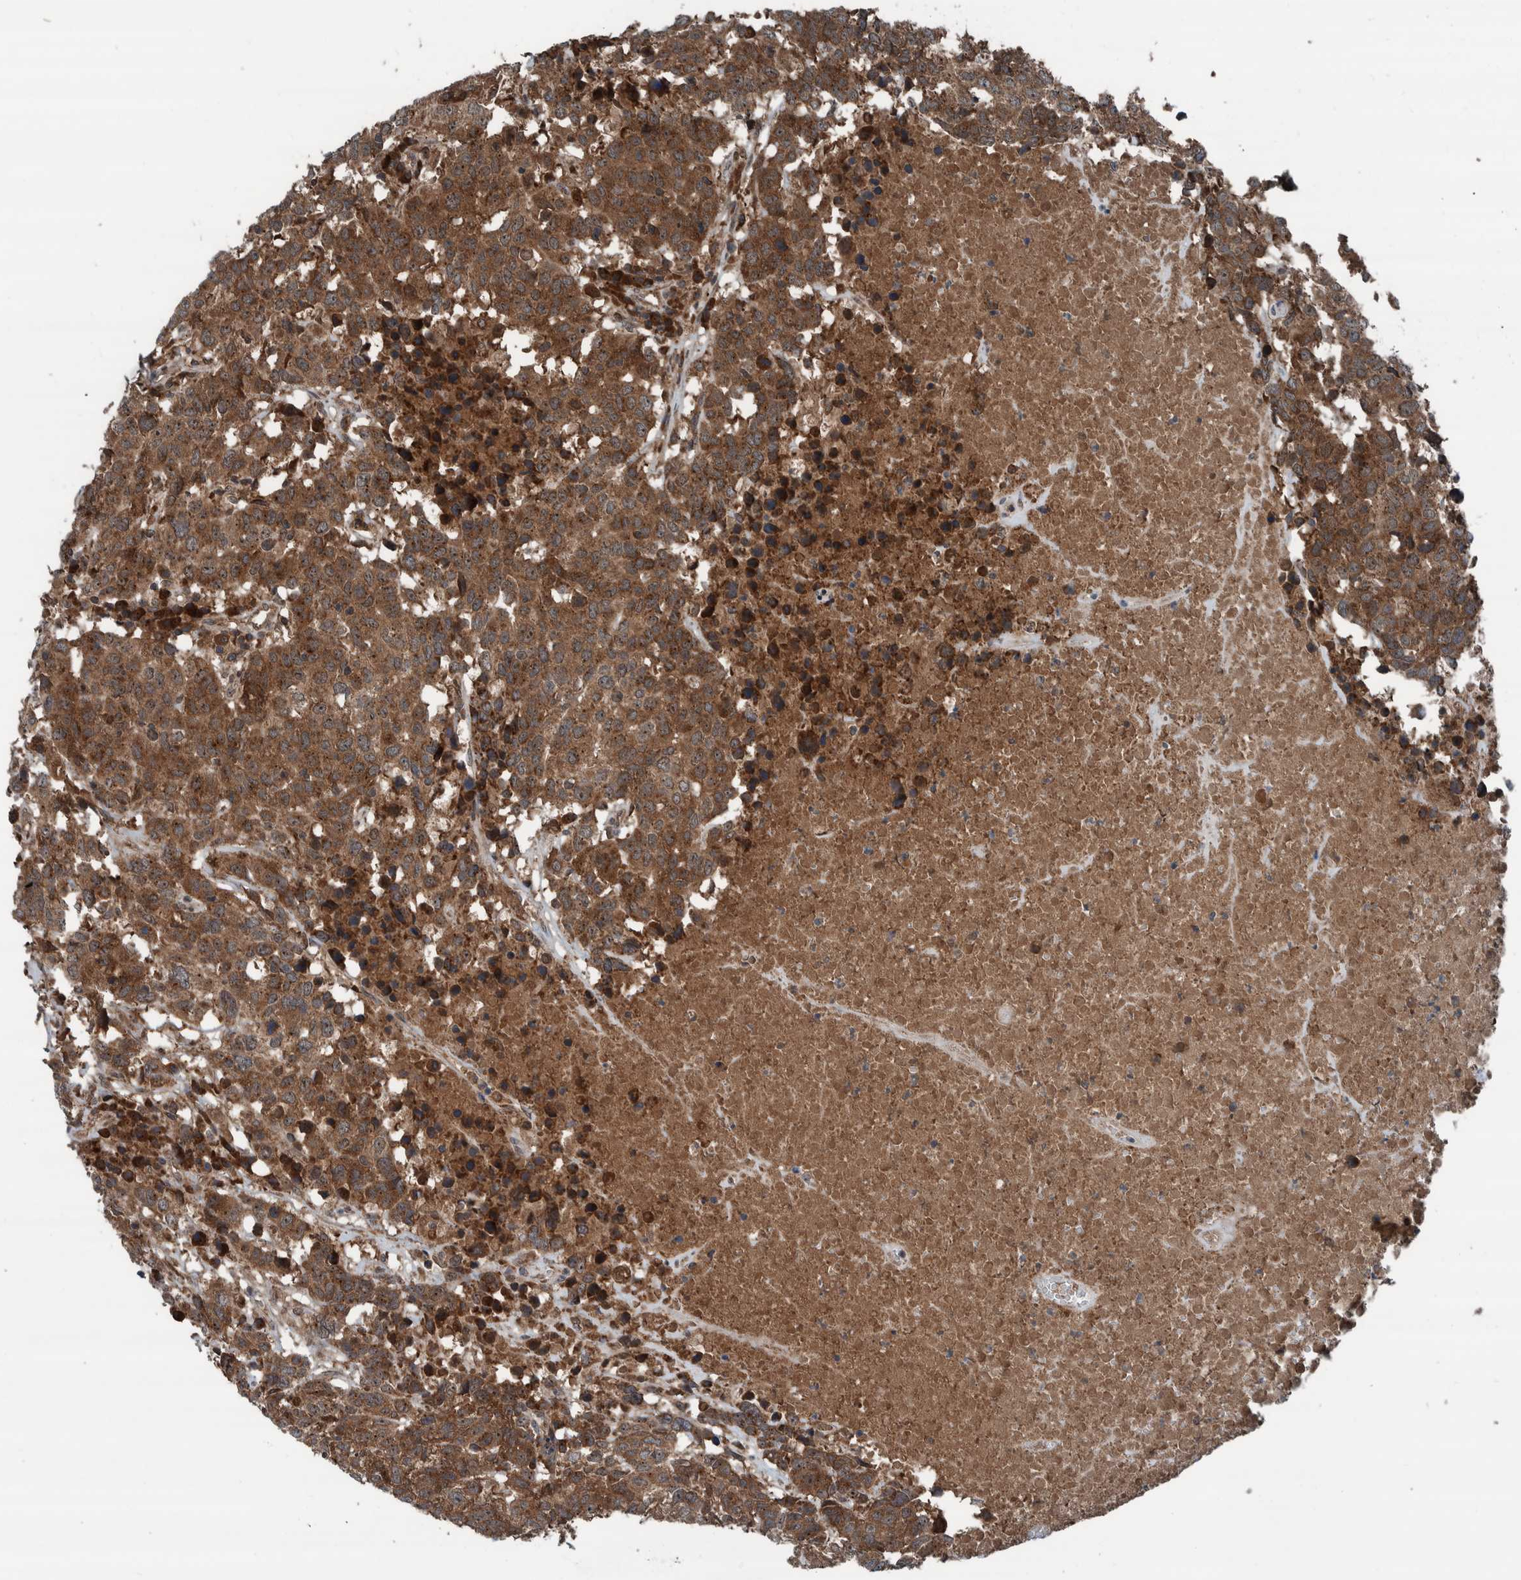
{"staining": {"intensity": "moderate", "quantity": ">75%", "location": "cytoplasmic/membranous"}, "tissue": "head and neck cancer", "cell_type": "Tumor cells", "image_type": "cancer", "snomed": [{"axis": "morphology", "description": "Squamous cell carcinoma, NOS"}, {"axis": "topography", "description": "Head-Neck"}], "caption": "Immunohistochemistry (IHC) (DAB (3,3'-diaminobenzidine)) staining of head and neck squamous cell carcinoma exhibits moderate cytoplasmic/membranous protein positivity in approximately >75% of tumor cells.", "gene": "CUEDC1", "patient": {"sex": "male", "age": 66}}